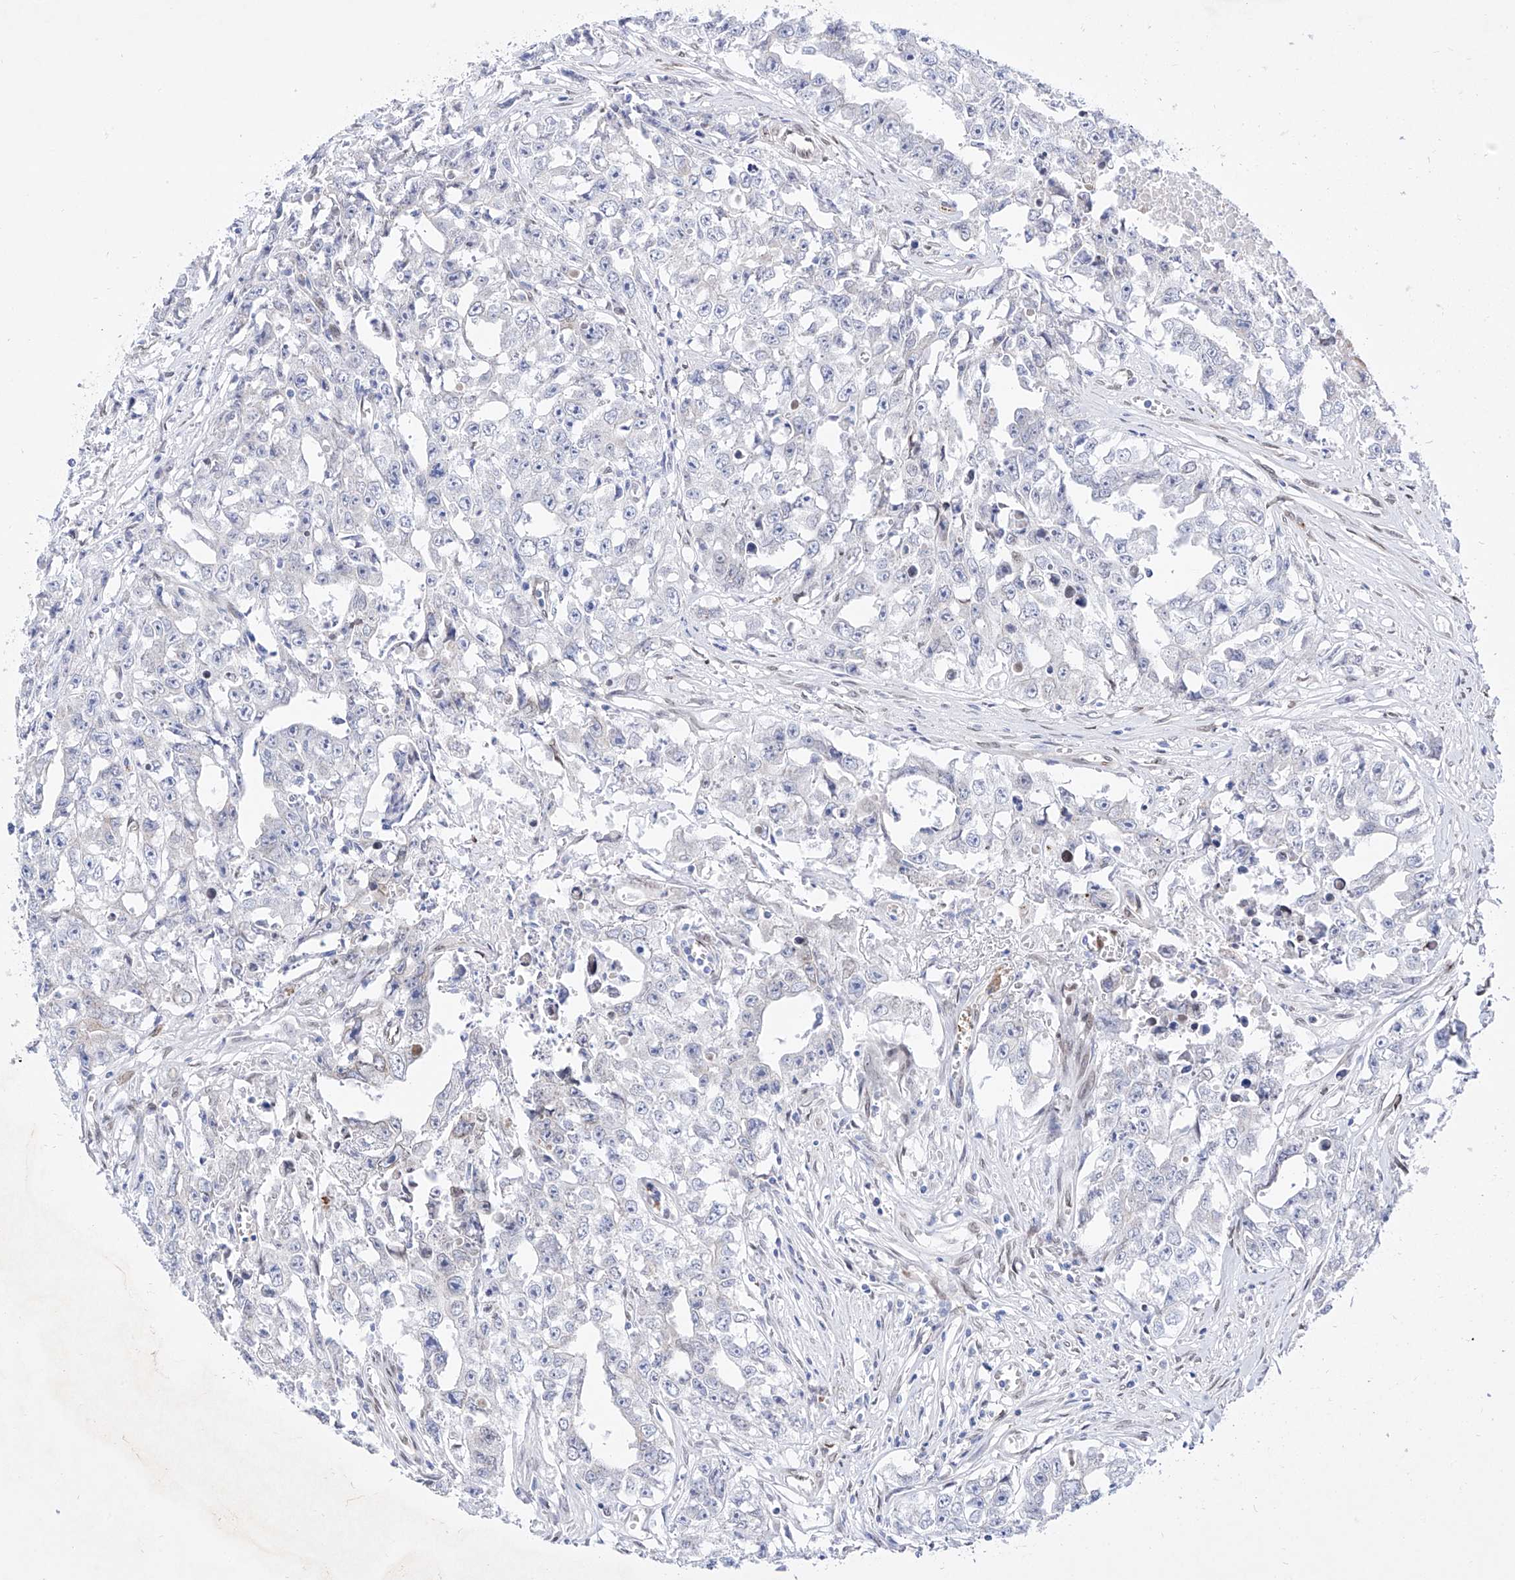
{"staining": {"intensity": "negative", "quantity": "none", "location": "none"}, "tissue": "testis cancer", "cell_type": "Tumor cells", "image_type": "cancer", "snomed": [{"axis": "morphology", "description": "Seminoma, NOS"}, {"axis": "morphology", "description": "Carcinoma, Embryonal, NOS"}, {"axis": "topography", "description": "Testis"}], "caption": "Immunohistochemistry (IHC) of testis cancer (seminoma) demonstrates no positivity in tumor cells.", "gene": "LCLAT1", "patient": {"sex": "male", "age": 43}}